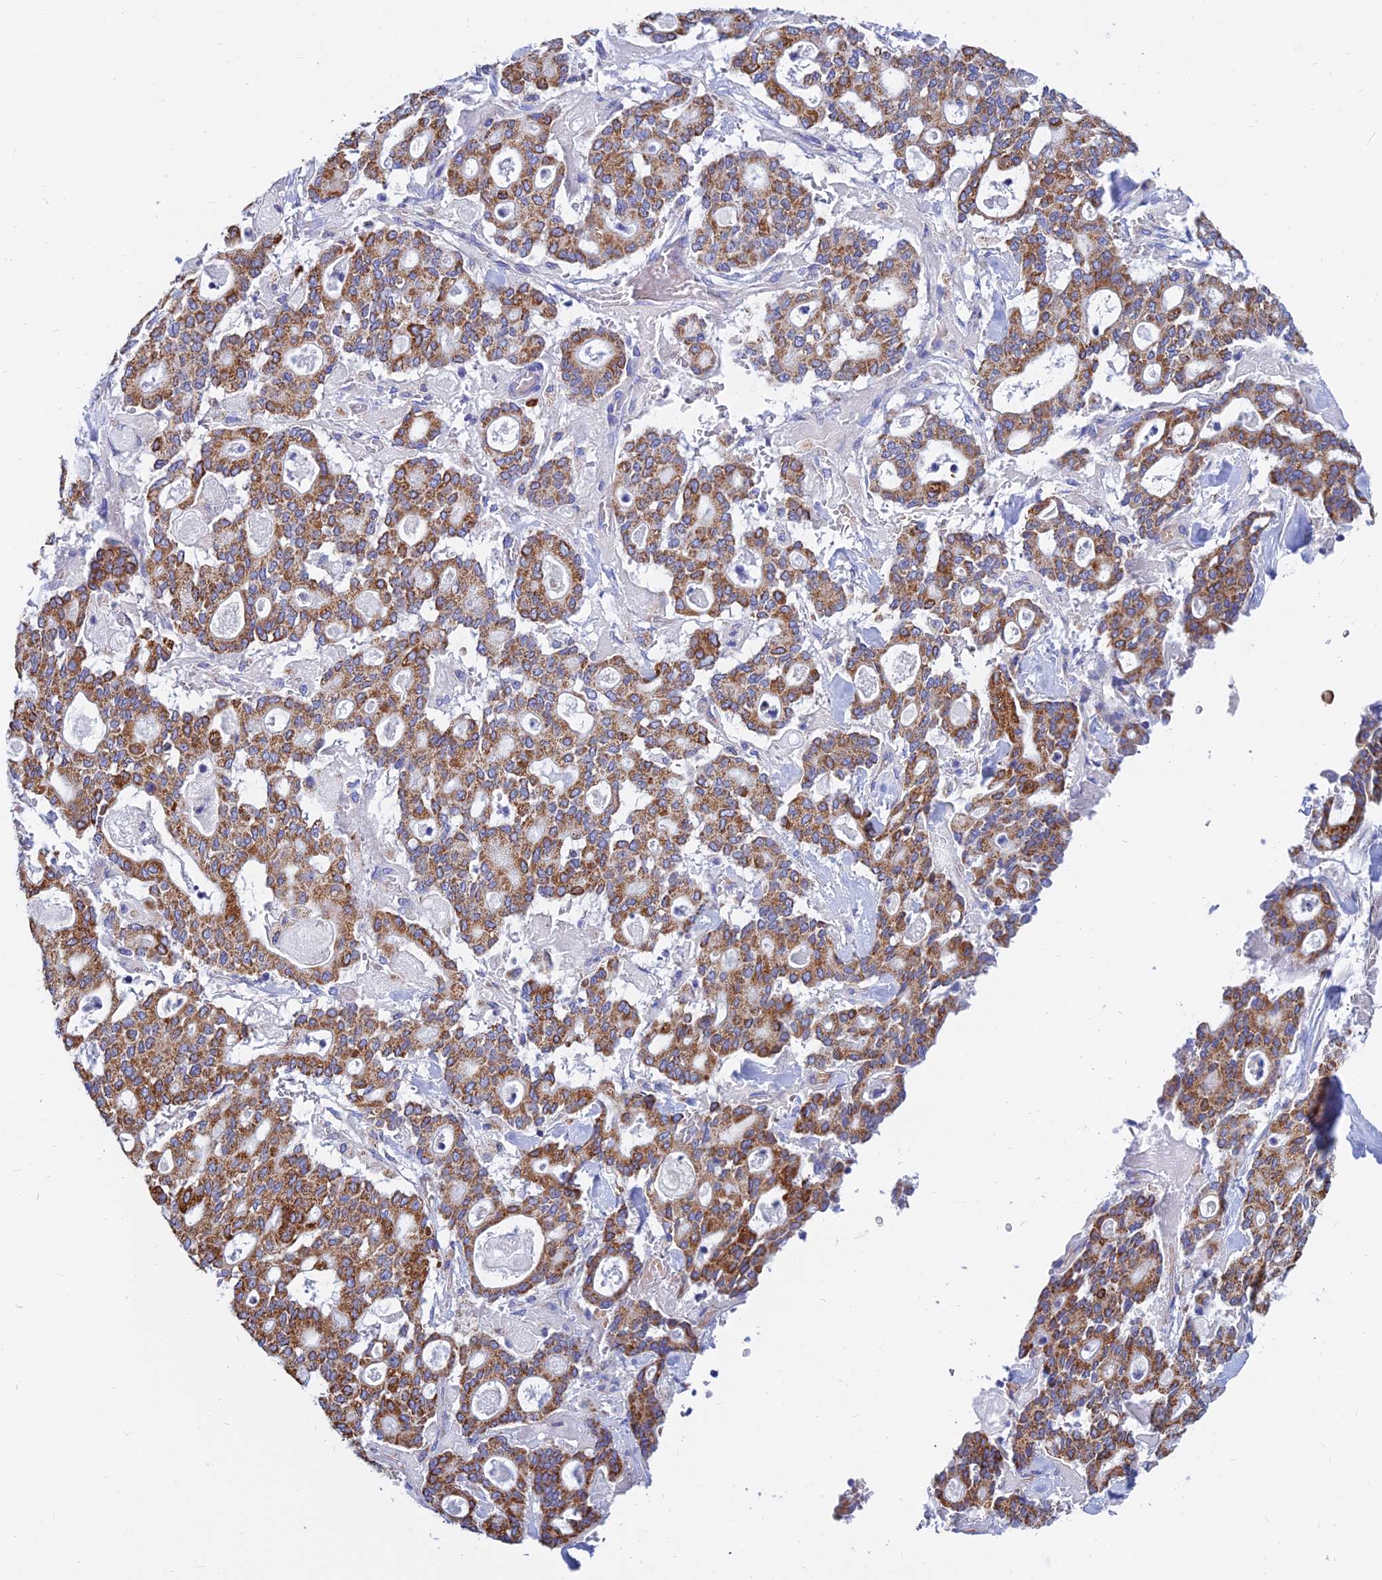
{"staining": {"intensity": "moderate", "quantity": ">75%", "location": "cytoplasmic/membranous"}, "tissue": "pancreatic cancer", "cell_type": "Tumor cells", "image_type": "cancer", "snomed": [{"axis": "morphology", "description": "Adenocarcinoma, NOS"}, {"axis": "topography", "description": "Pancreas"}], "caption": "A histopathology image of pancreatic cancer stained for a protein displays moderate cytoplasmic/membranous brown staining in tumor cells. The protein is shown in brown color, while the nuclei are stained blue.", "gene": "MGST1", "patient": {"sex": "male", "age": 63}}